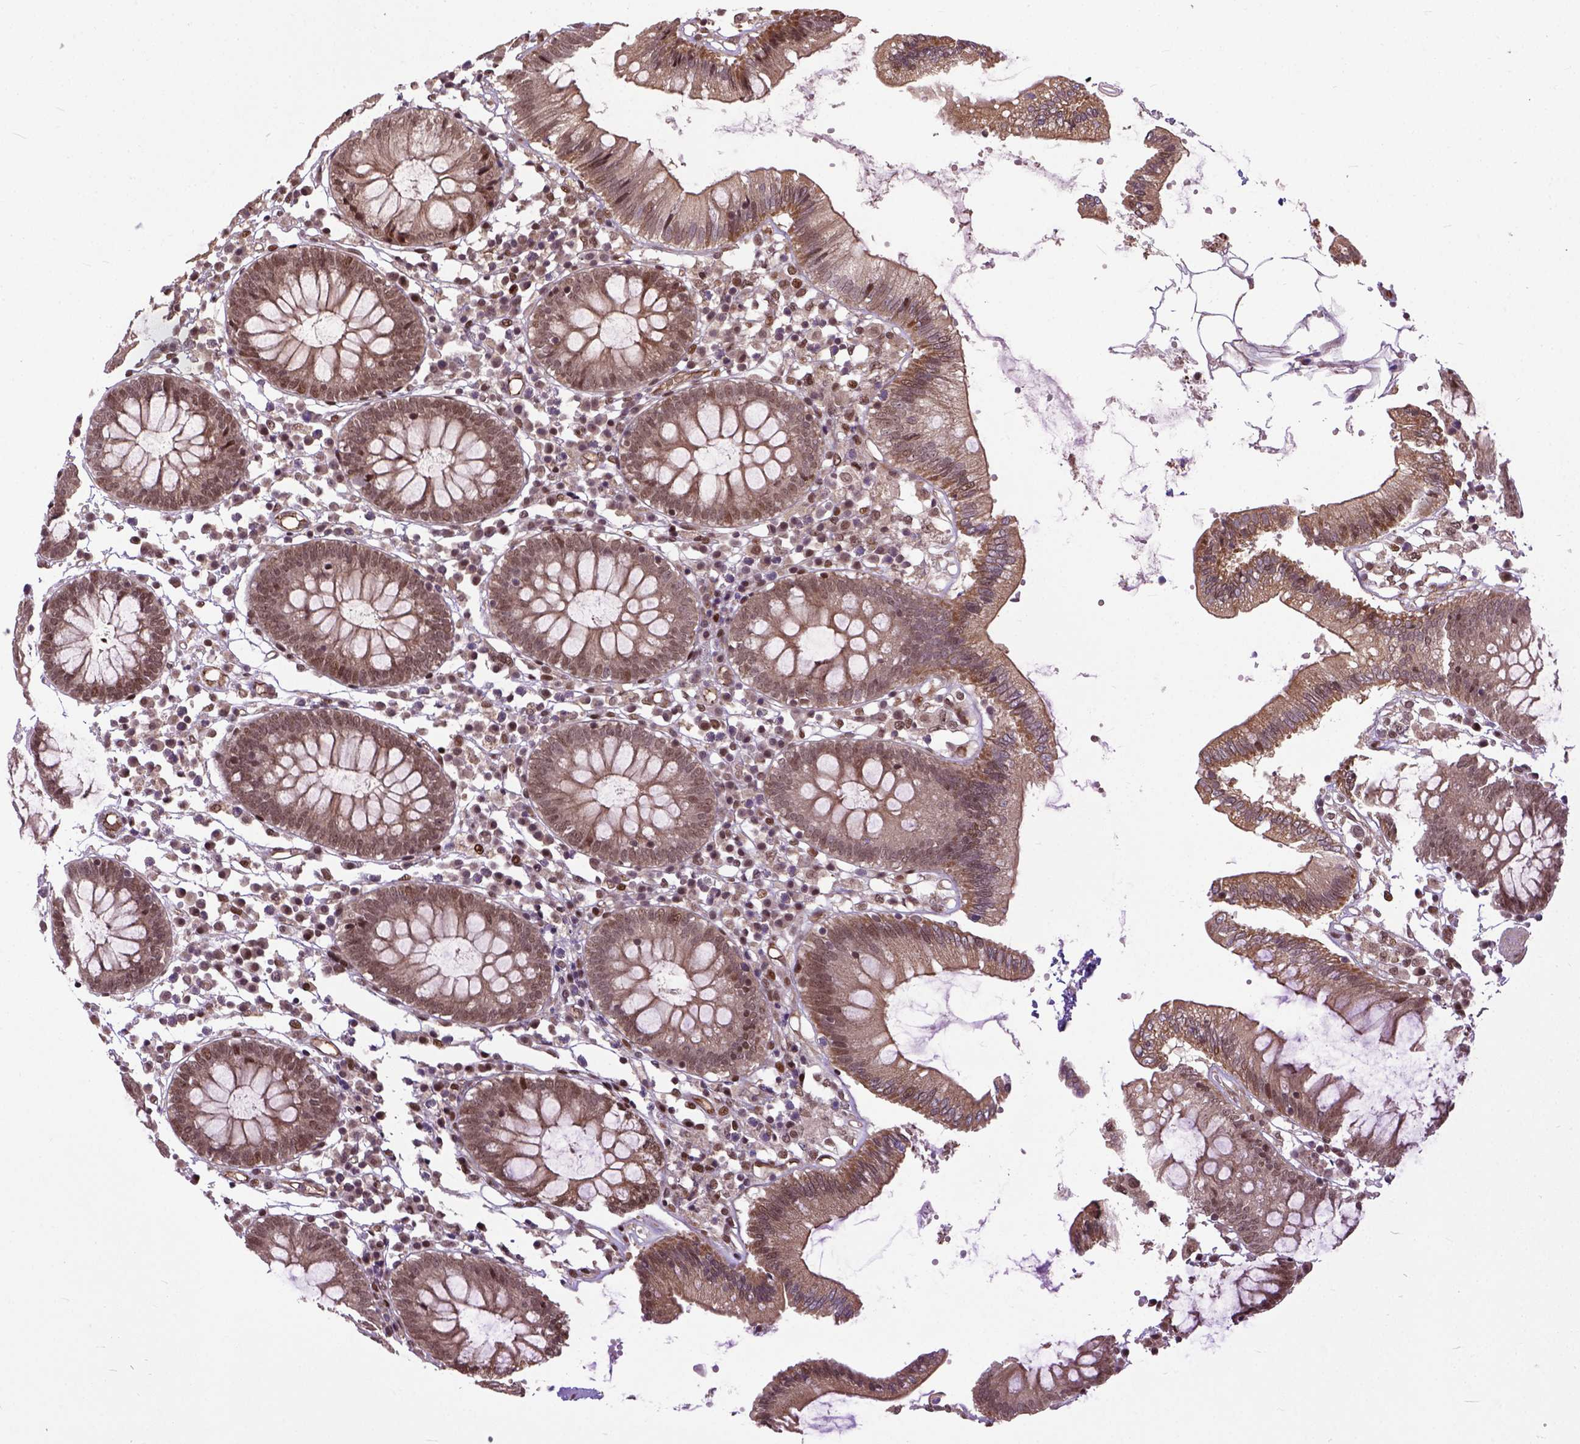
{"staining": {"intensity": "strong", "quantity": ">75%", "location": "nuclear"}, "tissue": "colon", "cell_type": "Endothelial cells", "image_type": "normal", "snomed": [{"axis": "morphology", "description": "Normal tissue, NOS"}, {"axis": "morphology", "description": "Adenocarcinoma, NOS"}, {"axis": "topography", "description": "Colon"}], "caption": "The immunohistochemical stain highlights strong nuclear positivity in endothelial cells of normal colon. (DAB IHC with brightfield microscopy, high magnification).", "gene": "ZNF630", "patient": {"sex": "male", "age": 83}}